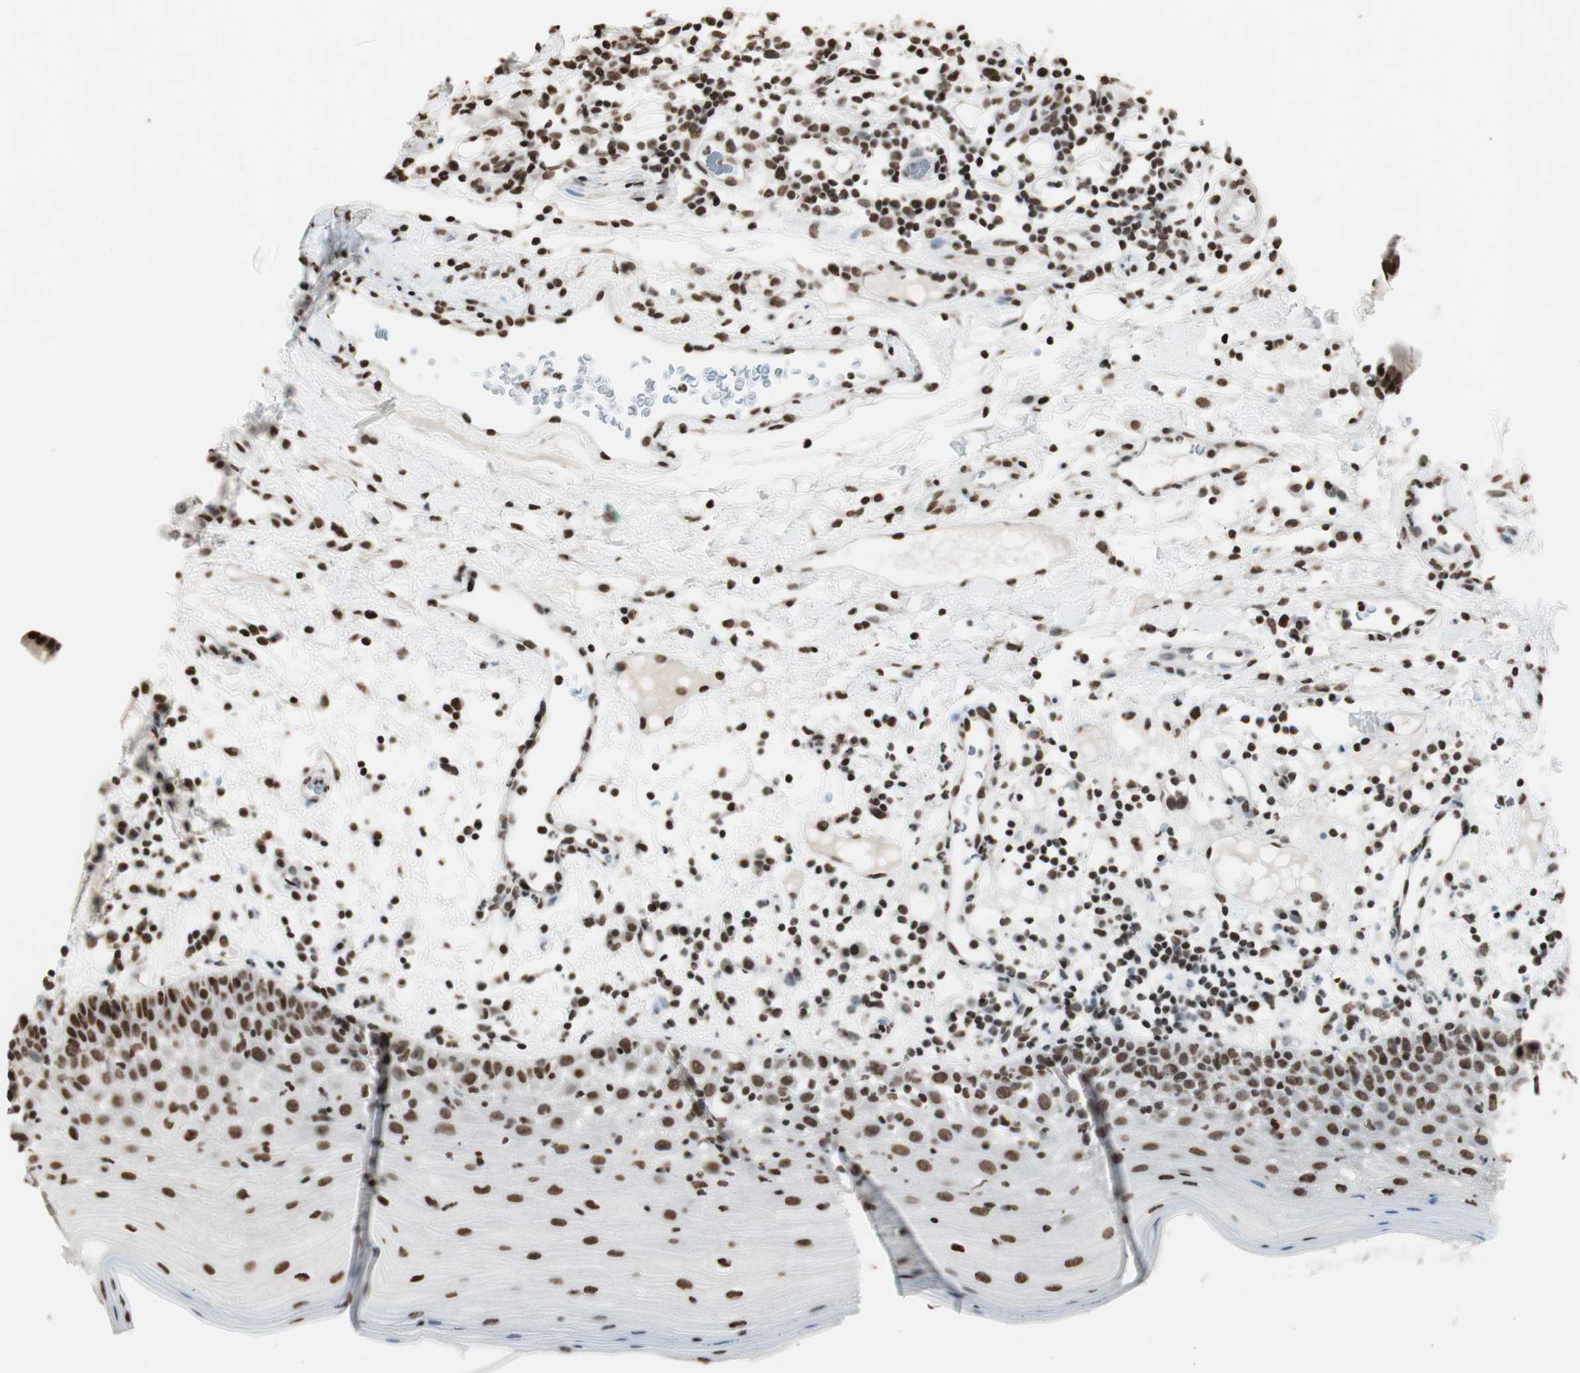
{"staining": {"intensity": "strong", "quantity": ">75%", "location": "nuclear"}, "tissue": "oral mucosa", "cell_type": "Squamous epithelial cells", "image_type": "normal", "snomed": [{"axis": "morphology", "description": "Normal tissue, NOS"}, {"axis": "morphology", "description": "Squamous cell carcinoma, NOS"}, {"axis": "topography", "description": "Skeletal muscle"}, {"axis": "topography", "description": "Oral tissue"}], "caption": "Benign oral mucosa shows strong nuclear positivity in about >75% of squamous epithelial cells The staining was performed using DAB (3,3'-diaminobenzidine), with brown indicating positive protein expression. Nuclei are stained blue with hematoxylin..", "gene": "HNRNPA2B1", "patient": {"sex": "male", "age": 71}}